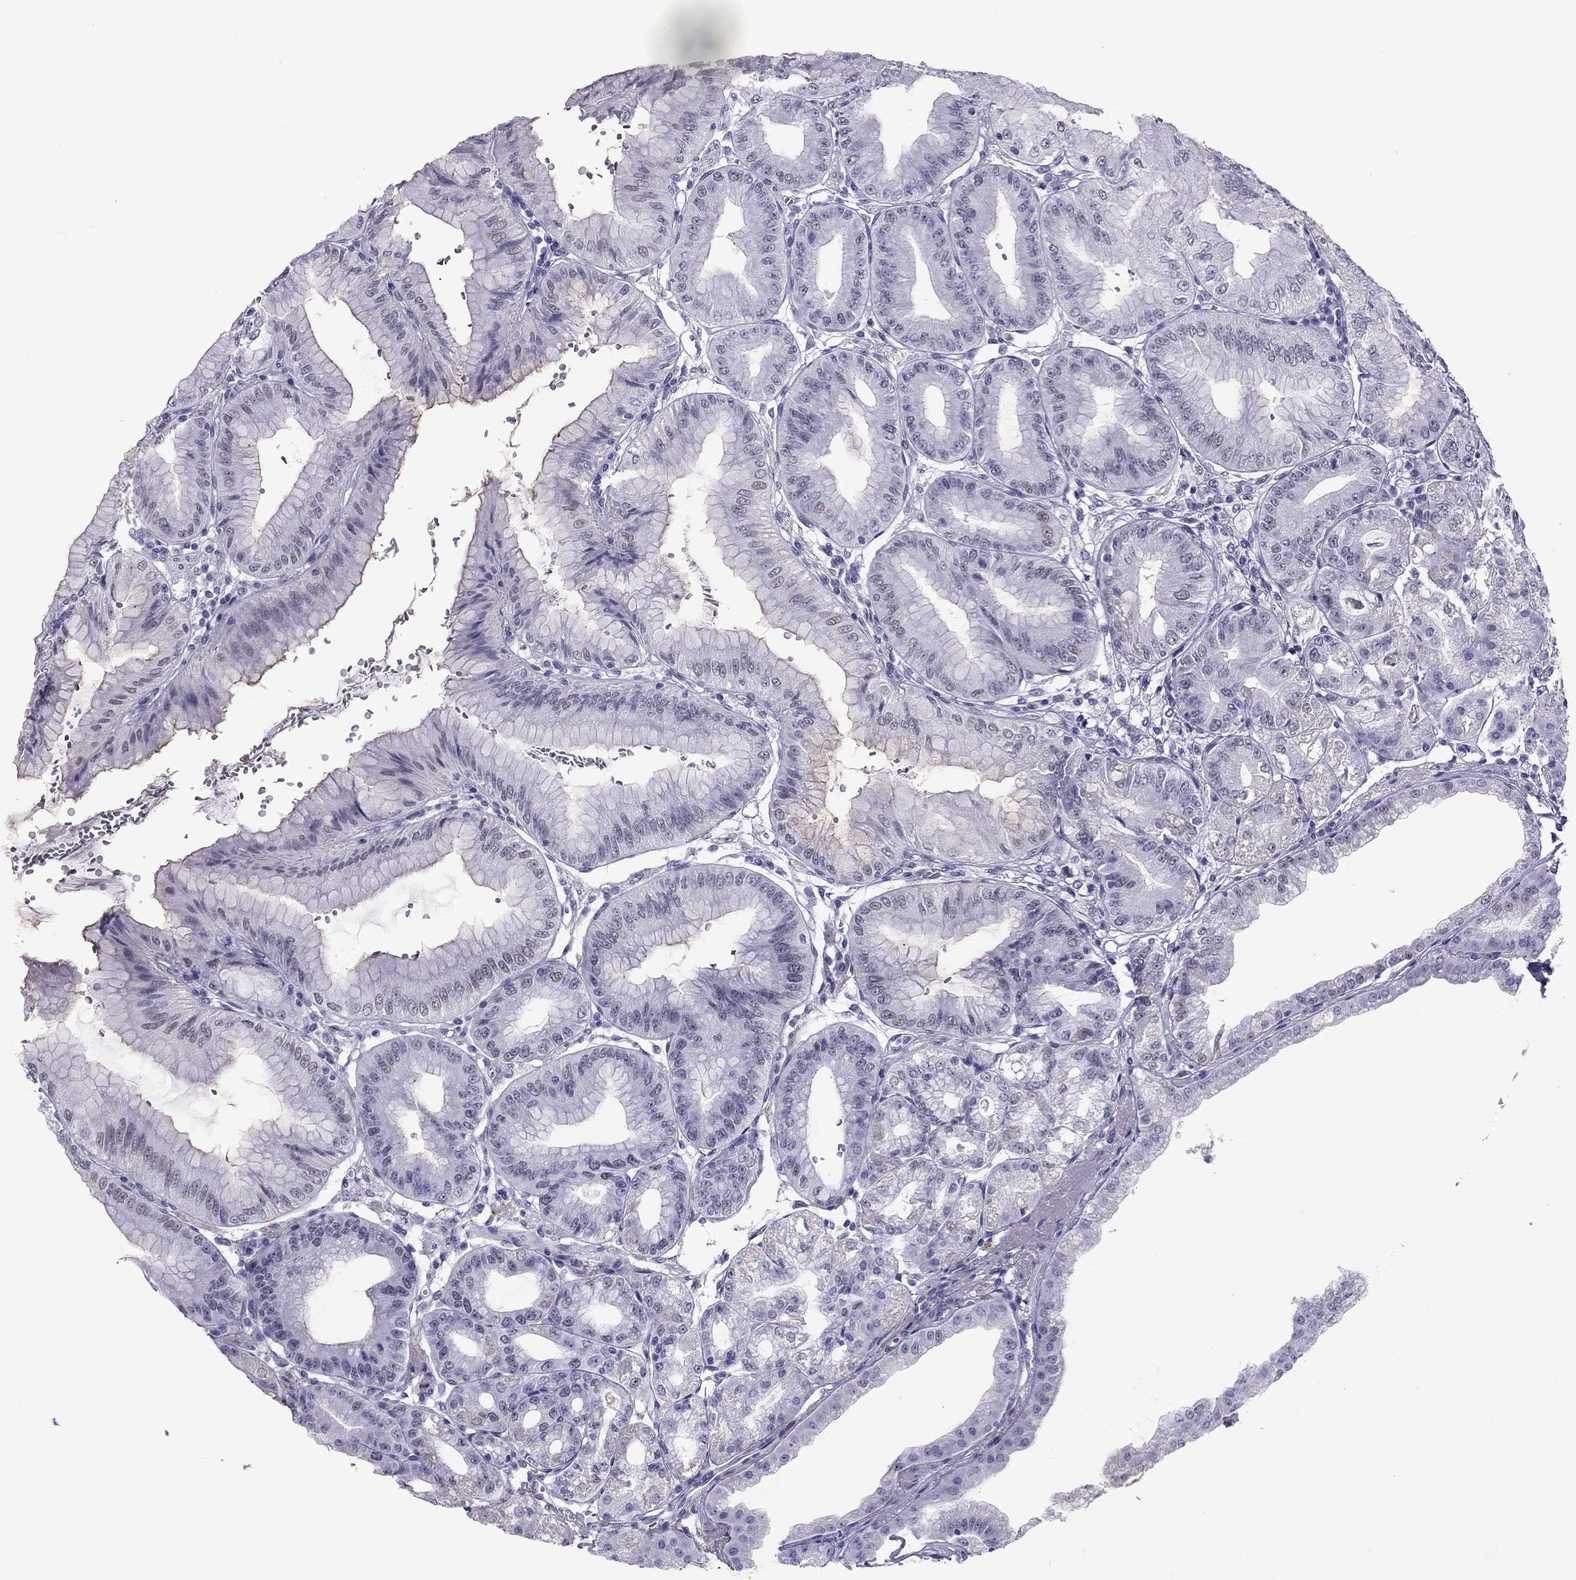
{"staining": {"intensity": "negative", "quantity": "none", "location": "none"}, "tissue": "stomach", "cell_type": "Glandular cells", "image_type": "normal", "snomed": [{"axis": "morphology", "description": "Normal tissue, NOS"}, {"axis": "topography", "description": "Stomach"}], "caption": "Glandular cells show no significant protein positivity in unremarkable stomach. (Stains: DAB immunohistochemistry (IHC) with hematoxylin counter stain, Microscopy: brightfield microscopy at high magnification).", "gene": "ZNF646", "patient": {"sex": "male", "age": 71}}